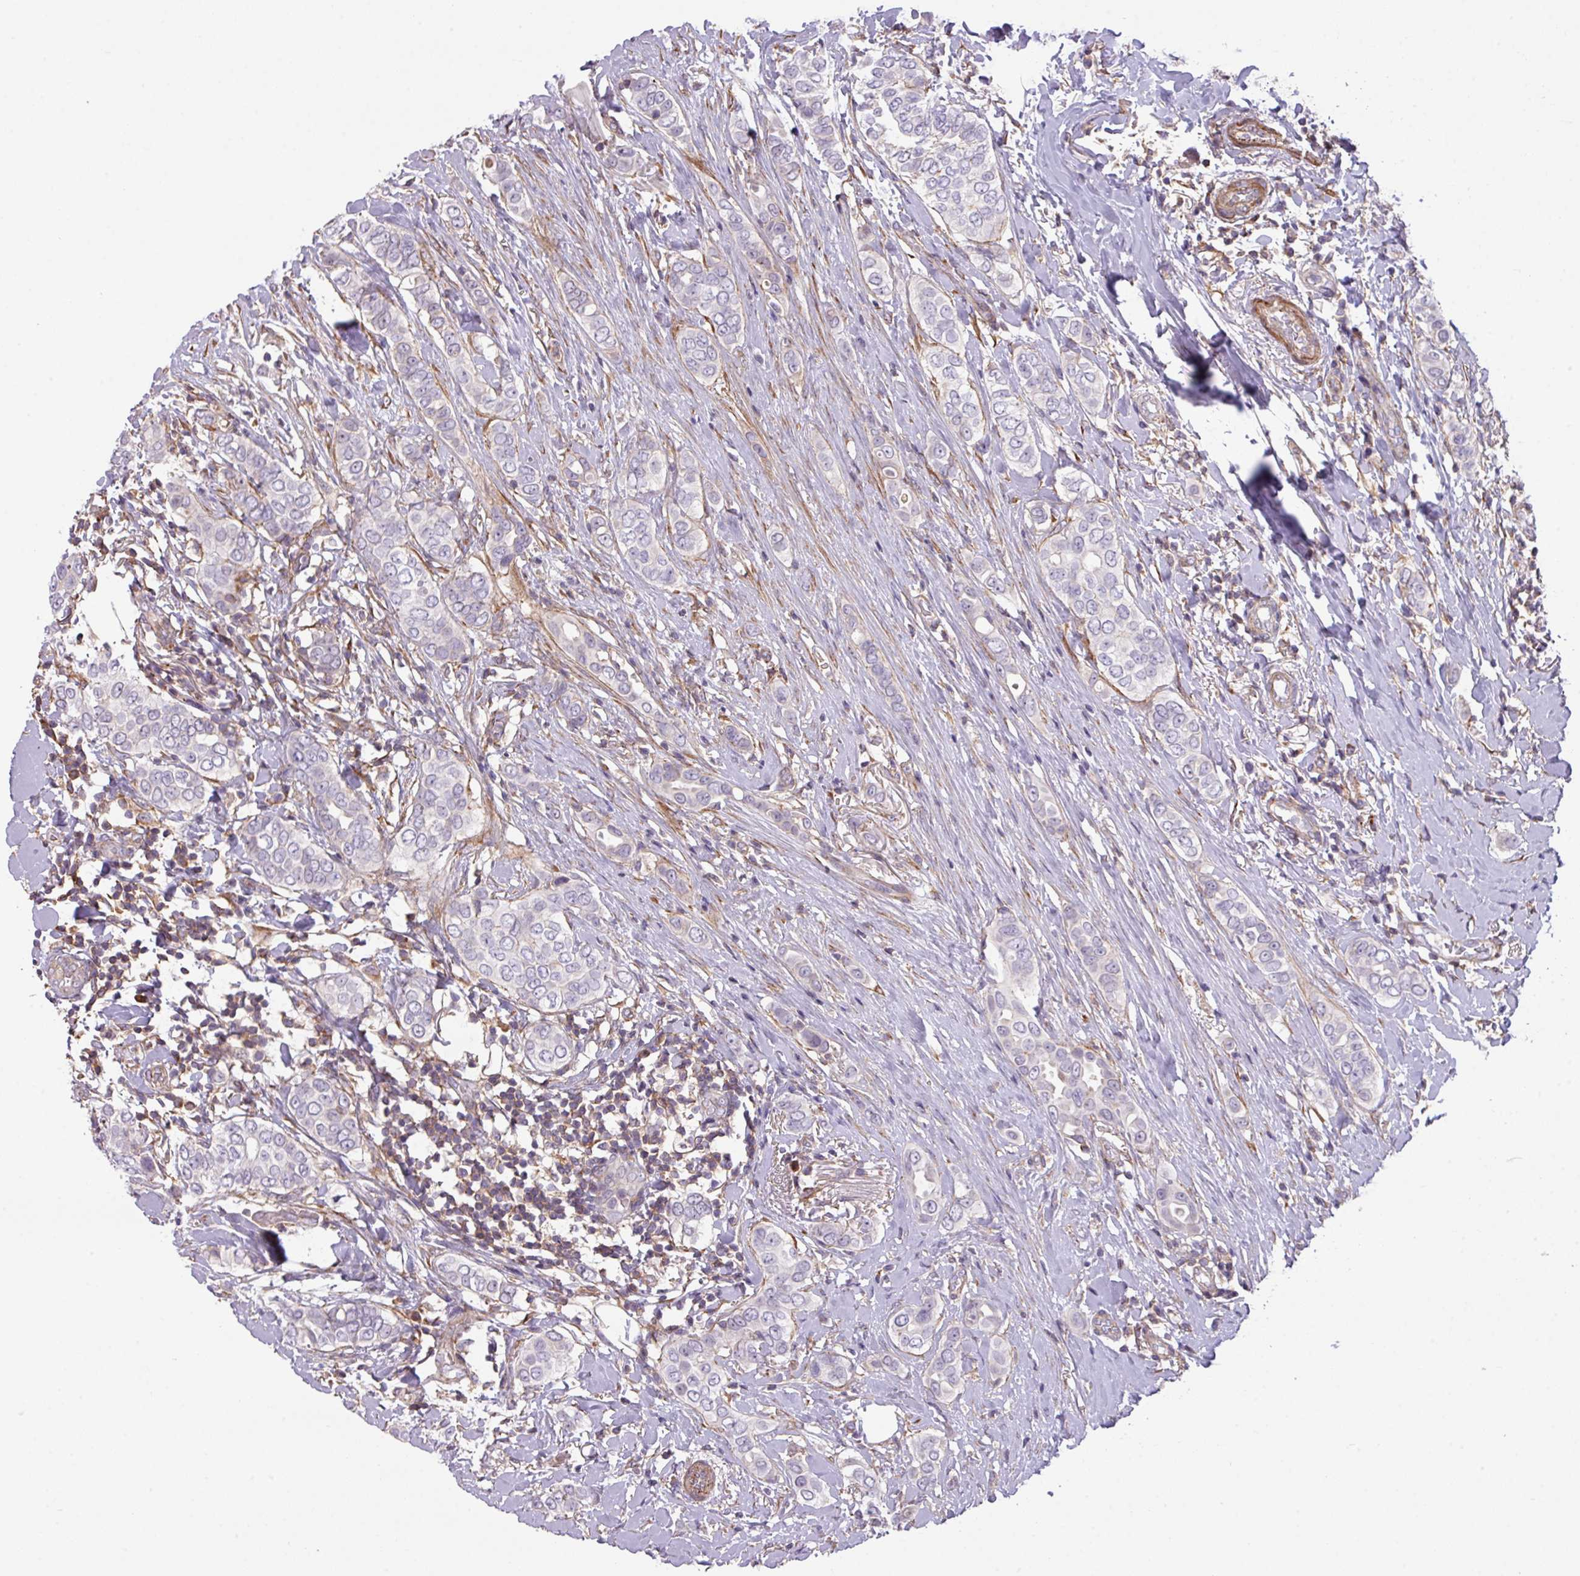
{"staining": {"intensity": "negative", "quantity": "none", "location": "none"}, "tissue": "breast cancer", "cell_type": "Tumor cells", "image_type": "cancer", "snomed": [{"axis": "morphology", "description": "Lobular carcinoma"}, {"axis": "topography", "description": "Breast"}], "caption": "An immunohistochemistry (IHC) histopathology image of breast cancer (lobular carcinoma) is shown. There is no staining in tumor cells of breast cancer (lobular carcinoma). (DAB IHC with hematoxylin counter stain).", "gene": "LRRC41", "patient": {"sex": "female", "age": 51}}